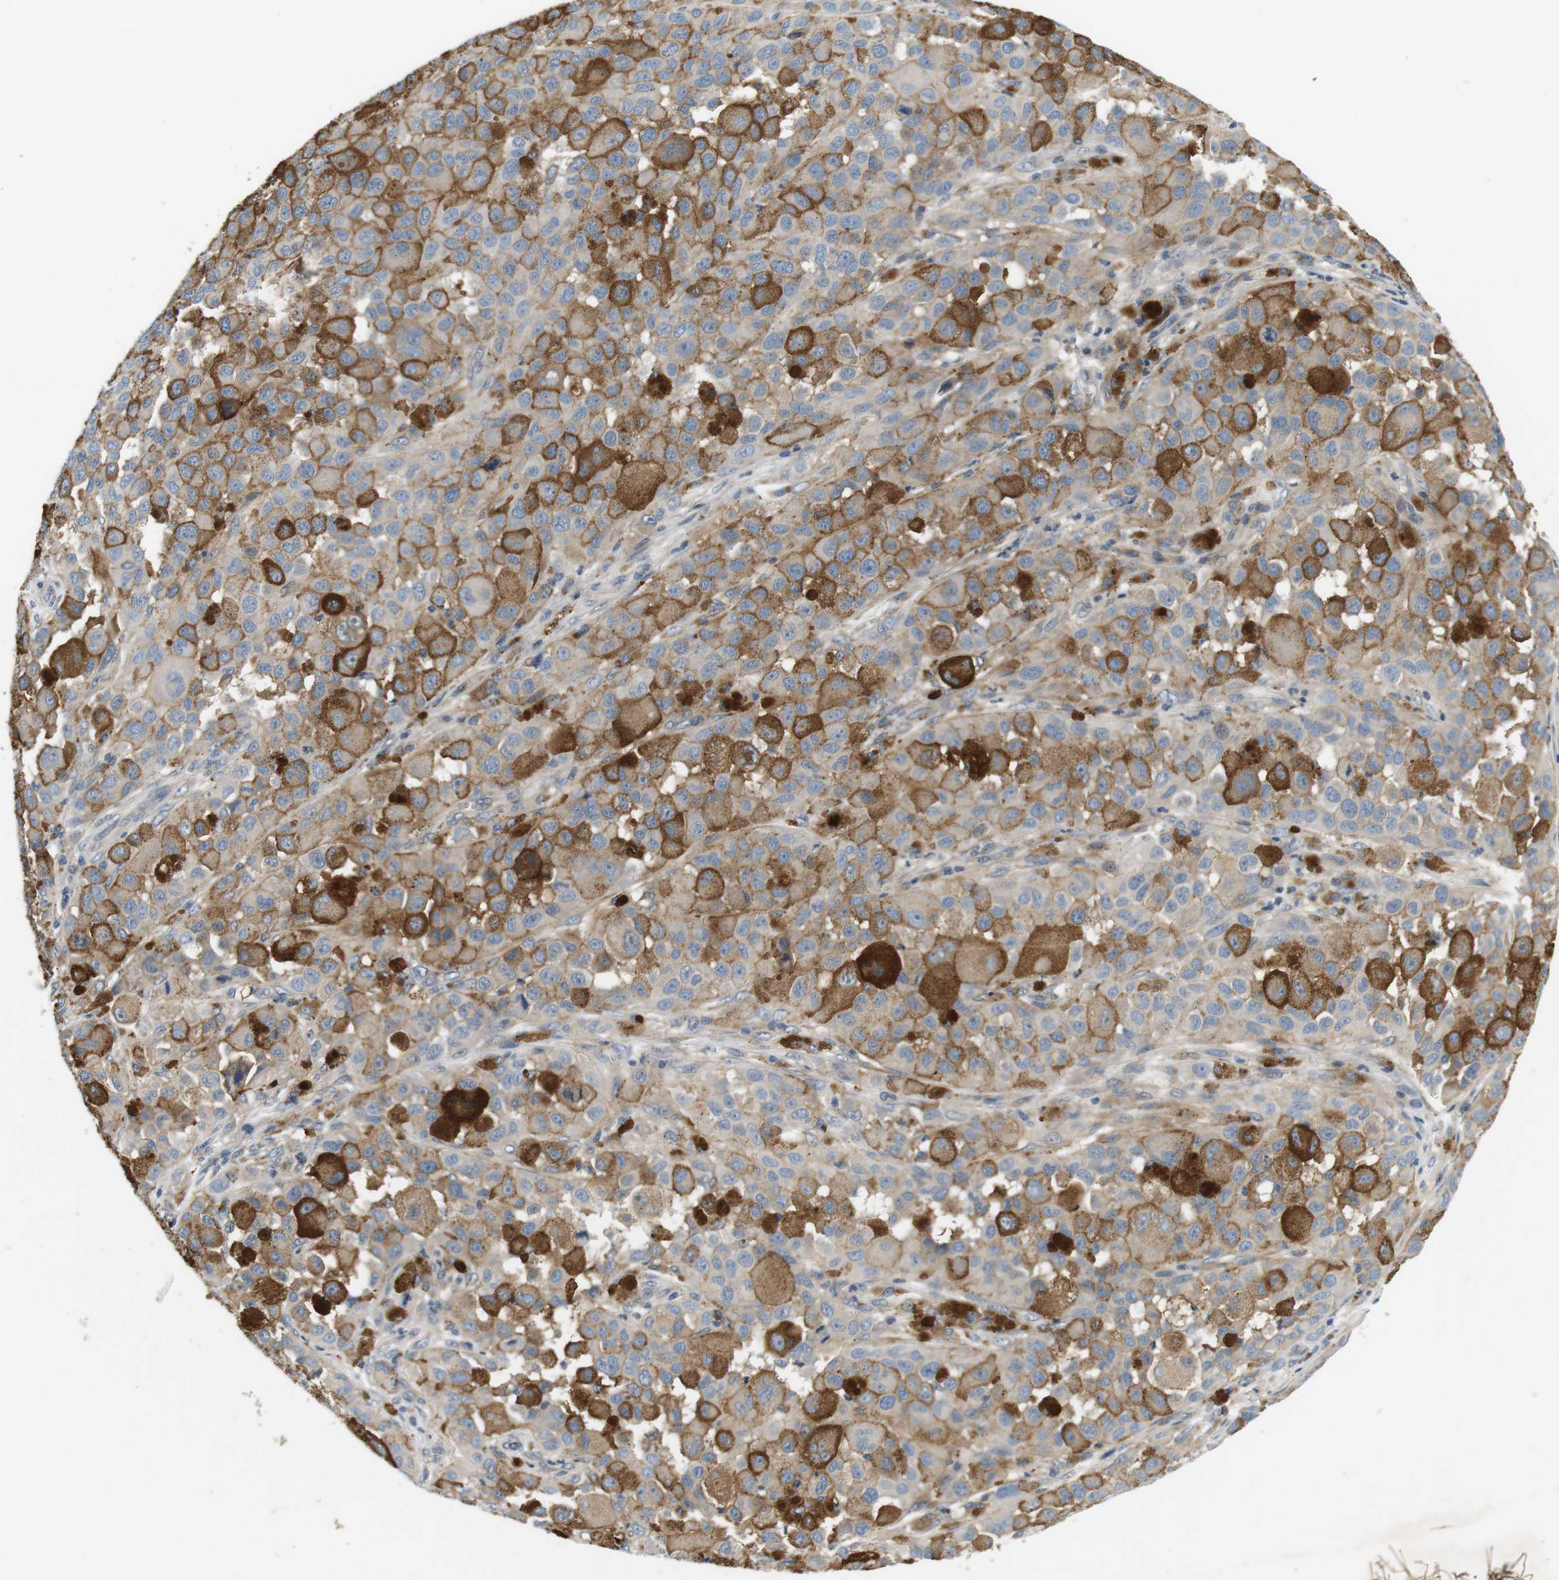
{"staining": {"intensity": "weak", "quantity": "25%-75%", "location": "cytoplasmic/membranous"}, "tissue": "melanoma", "cell_type": "Tumor cells", "image_type": "cancer", "snomed": [{"axis": "morphology", "description": "Malignant melanoma, NOS"}, {"axis": "topography", "description": "Skin"}], "caption": "An immunohistochemistry photomicrograph of neoplastic tissue is shown. Protein staining in brown labels weak cytoplasmic/membranous positivity in melanoma within tumor cells.", "gene": "SLC30A1", "patient": {"sex": "male", "age": 96}}